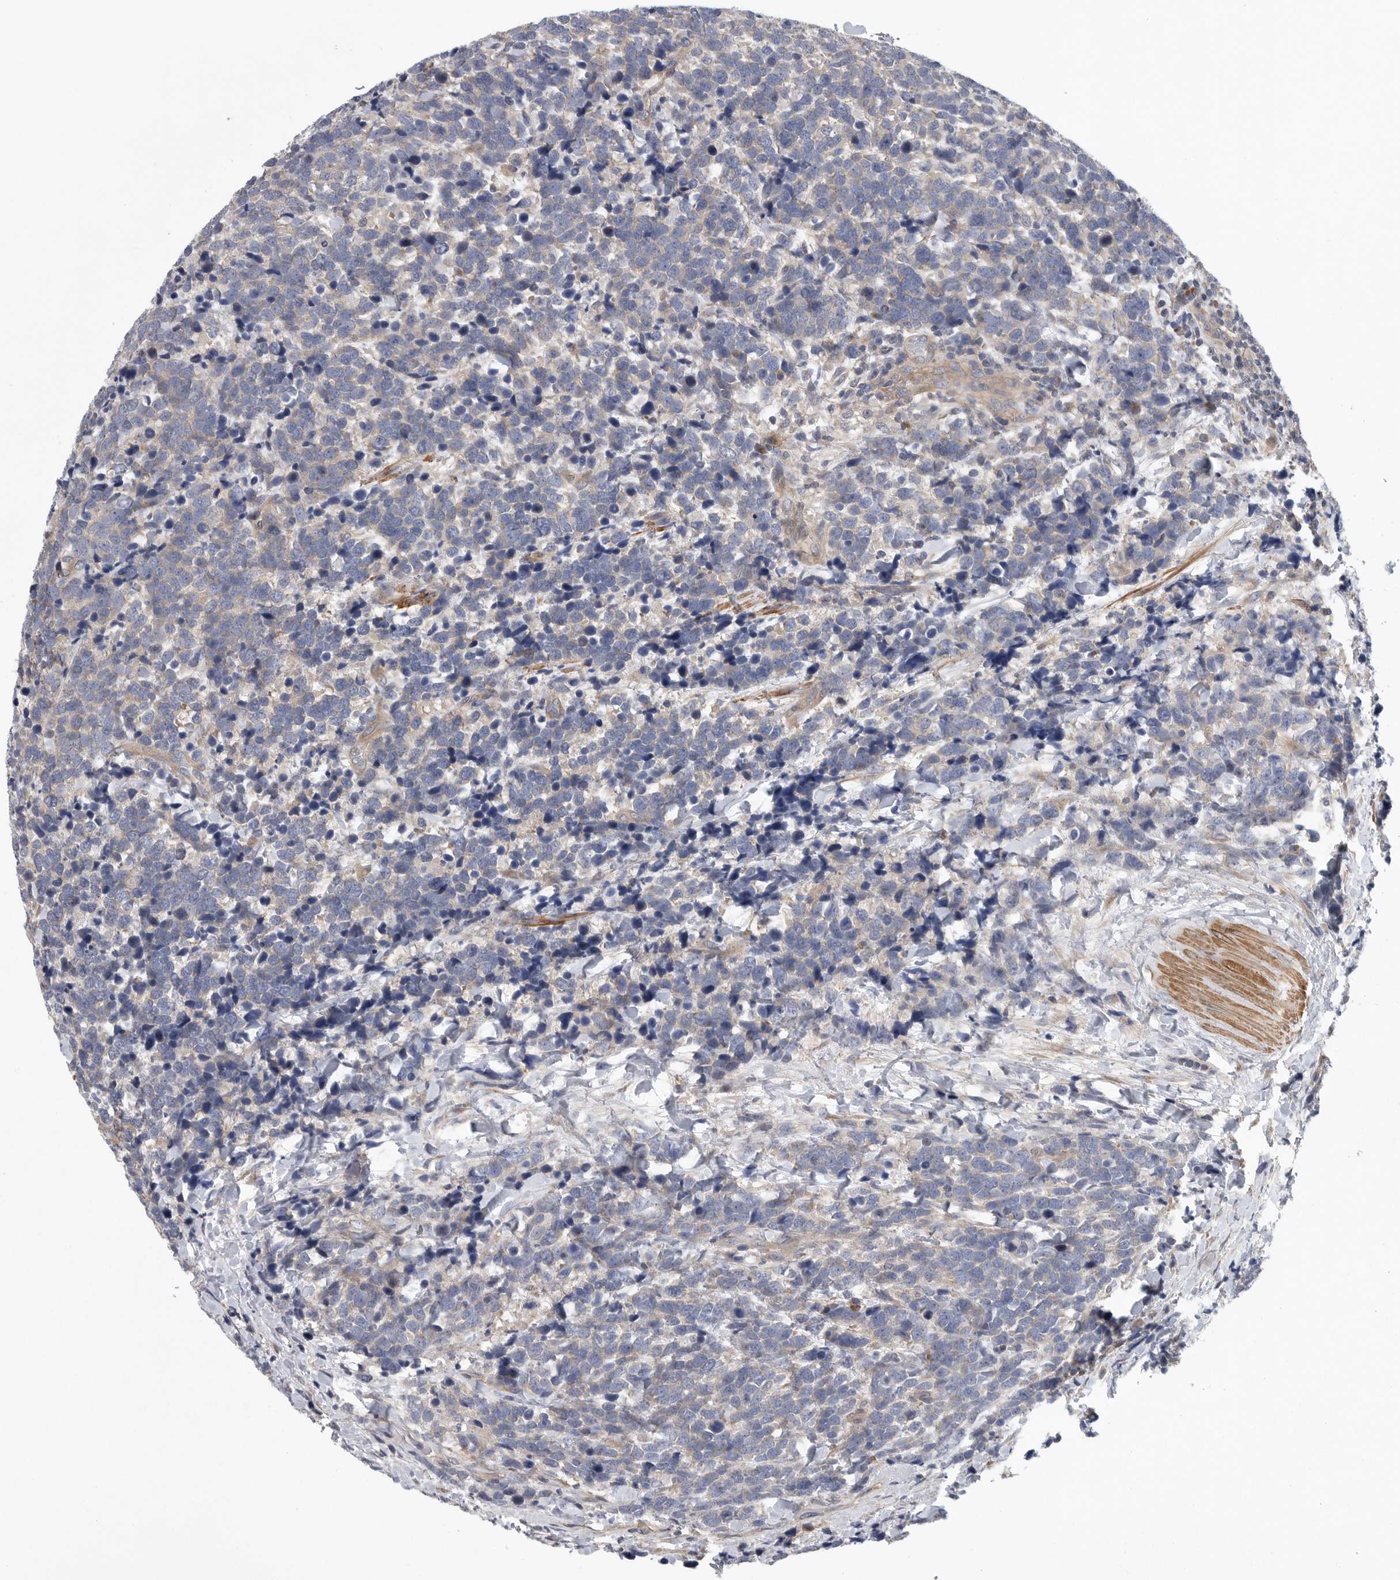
{"staining": {"intensity": "negative", "quantity": "none", "location": "none"}, "tissue": "urothelial cancer", "cell_type": "Tumor cells", "image_type": "cancer", "snomed": [{"axis": "morphology", "description": "Urothelial carcinoma, High grade"}, {"axis": "topography", "description": "Urinary bladder"}], "caption": "High magnification brightfield microscopy of high-grade urothelial carcinoma stained with DAB (brown) and counterstained with hematoxylin (blue): tumor cells show no significant positivity. (DAB (3,3'-diaminobenzidine) immunohistochemistry with hematoxylin counter stain).", "gene": "OXR1", "patient": {"sex": "female", "age": 82}}